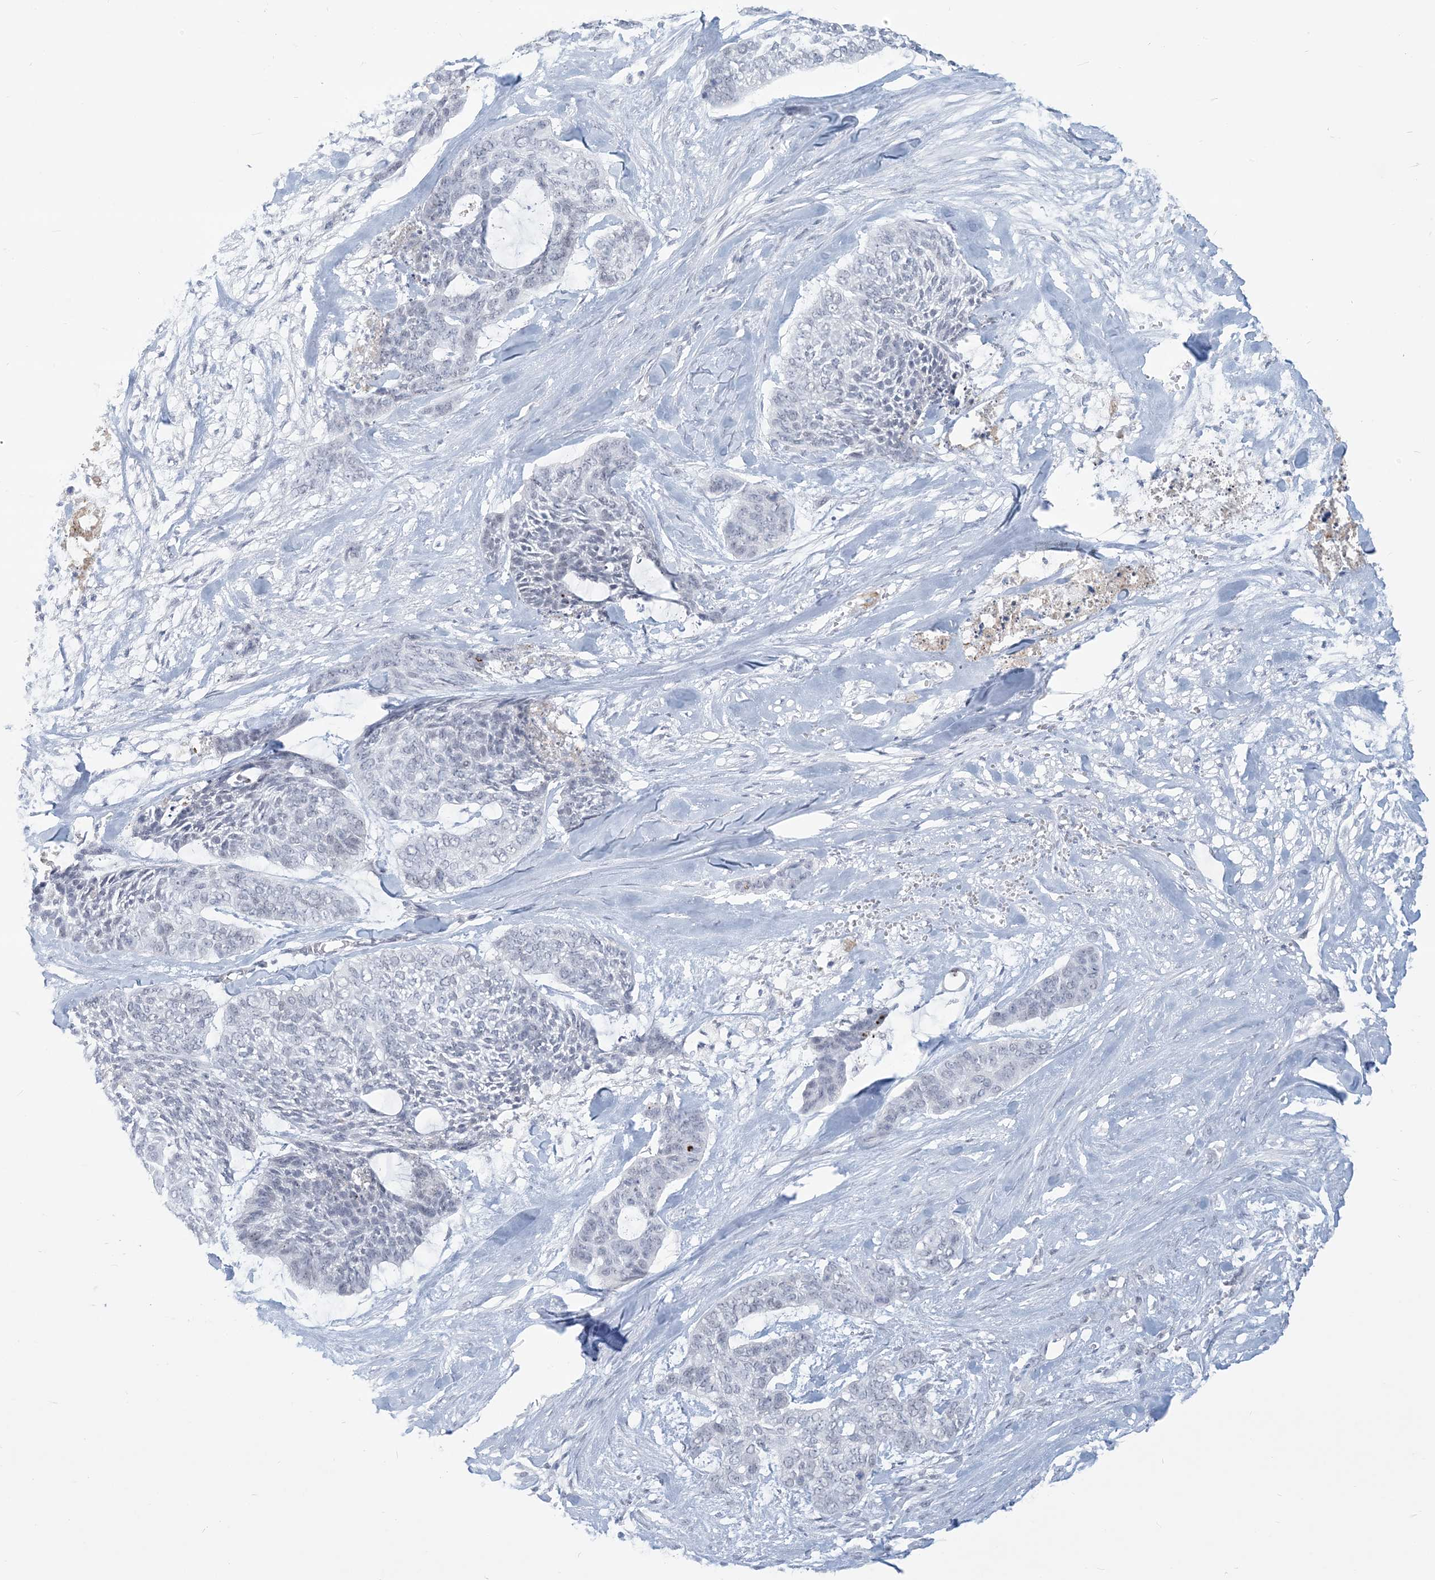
{"staining": {"intensity": "negative", "quantity": "none", "location": "none"}, "tissue": "skin cancer", "cell_type": "Tumor cells", "image_type": "cancer", "snomed": [{"axis": "morphology", "description": "Basal cell carcinoma"}, {"axis": "topography", "description": "Skin"}], "caption": "This is an IHC photomicrograph of skin cancer. There is no staining in tumor cells.", "gene": "SCML1", "patient": {"sex": "female", "age": 64}}